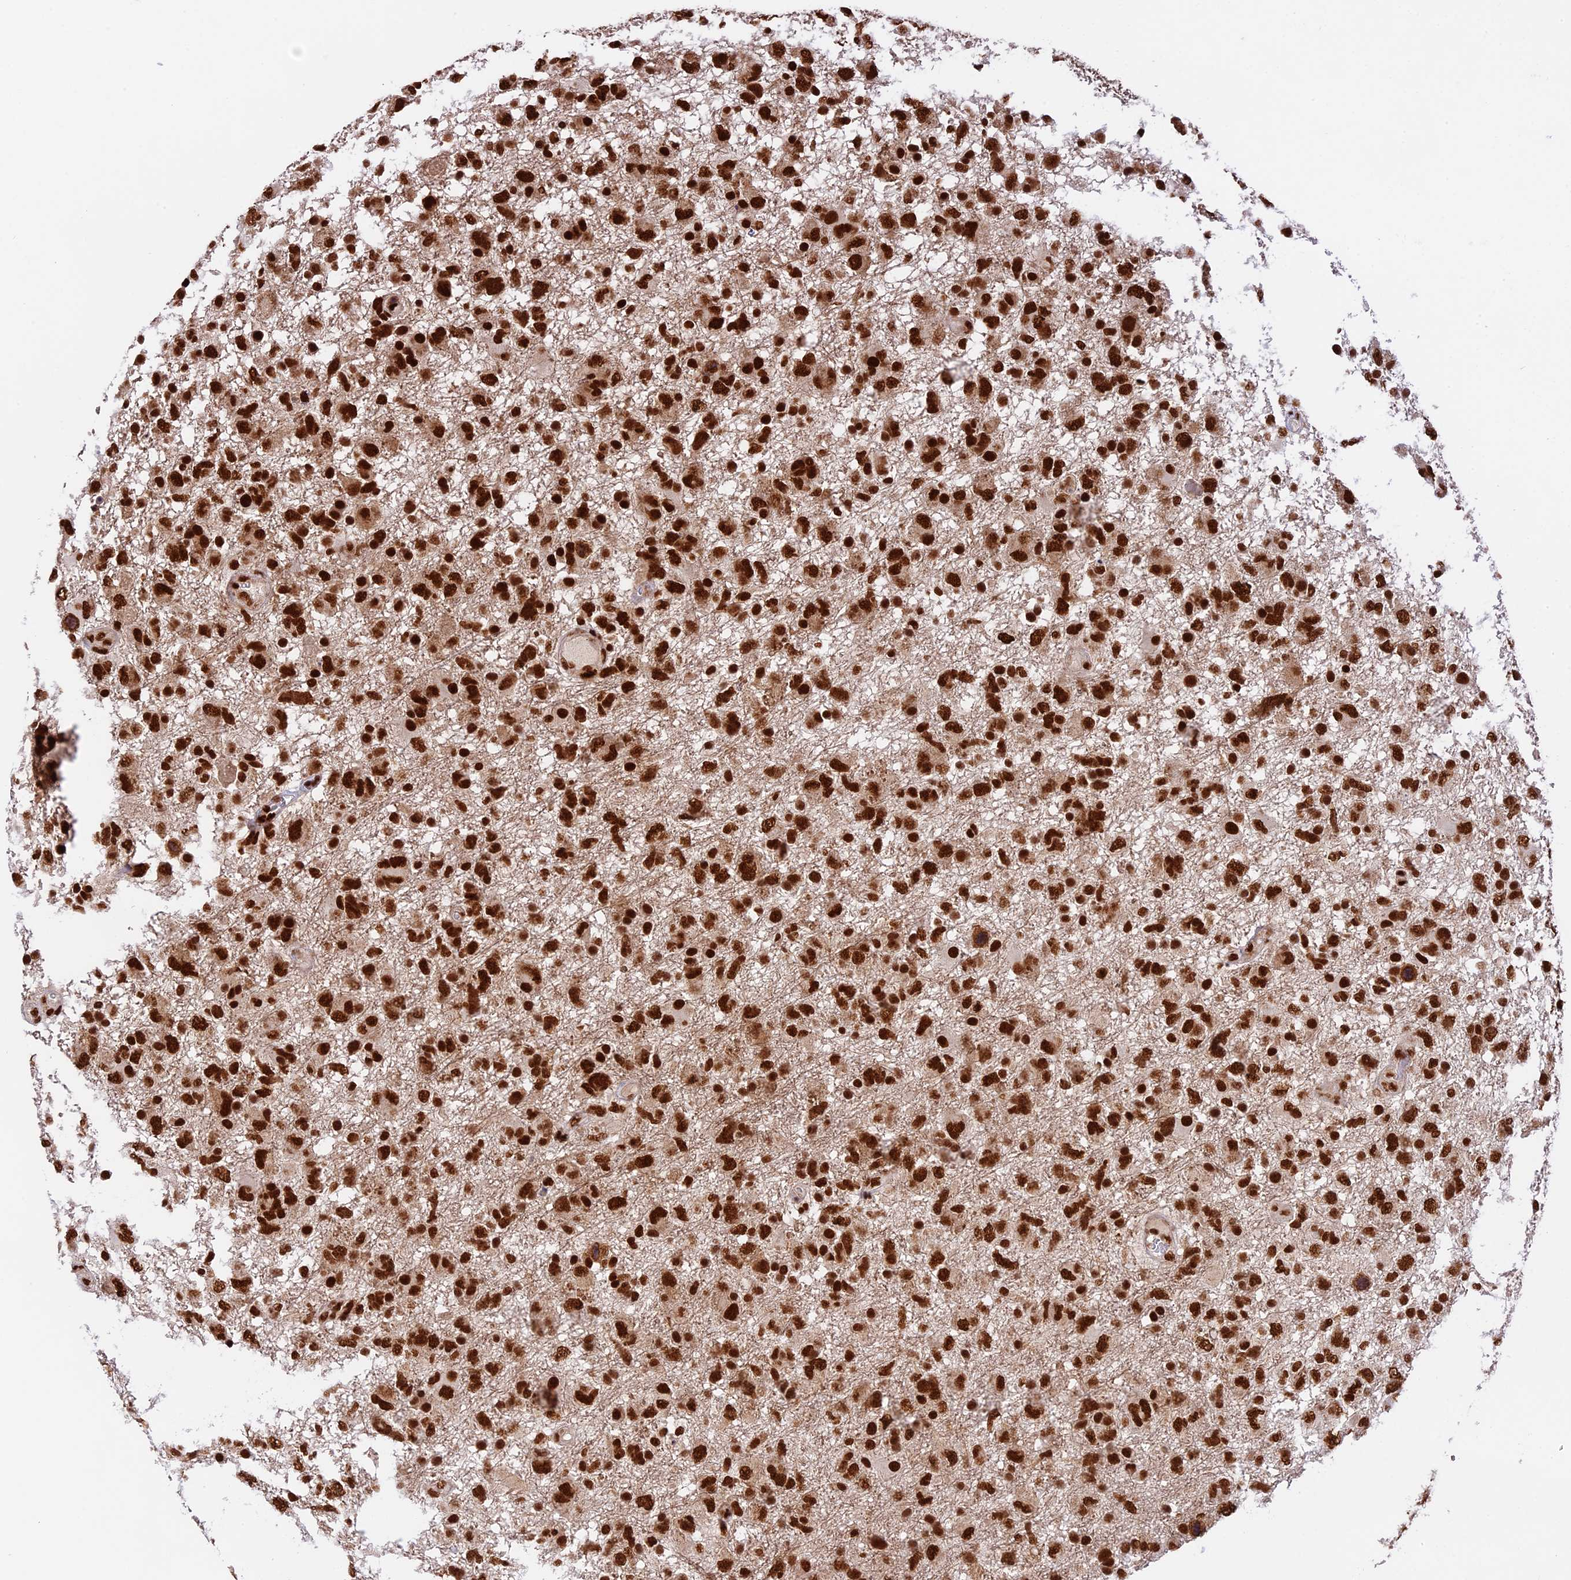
{"staining": {"intensity": "strong", "quantity": ">75%", "location": "nuclear"}, "tissue": "glioma", "cell_type": "Tumor cells", "image_type": "cancer", "snomed": [{"axis": "morphology", "description": "Glioma, malignant, High grade"}, {"axis": "topography", "description": "Brain"}], "caption": "Immunohistochemistry (IHC) photomicrograph of neoplastic tissue: high-grade glioma (malignant) stained using IHC exhibits high levels of strong protein expression localized specifically in the nuclear of tumor cells, appearing as a nuclear brown color.", "gene": "RAMAC", "patient": {"sex": "male", "age": 61}}